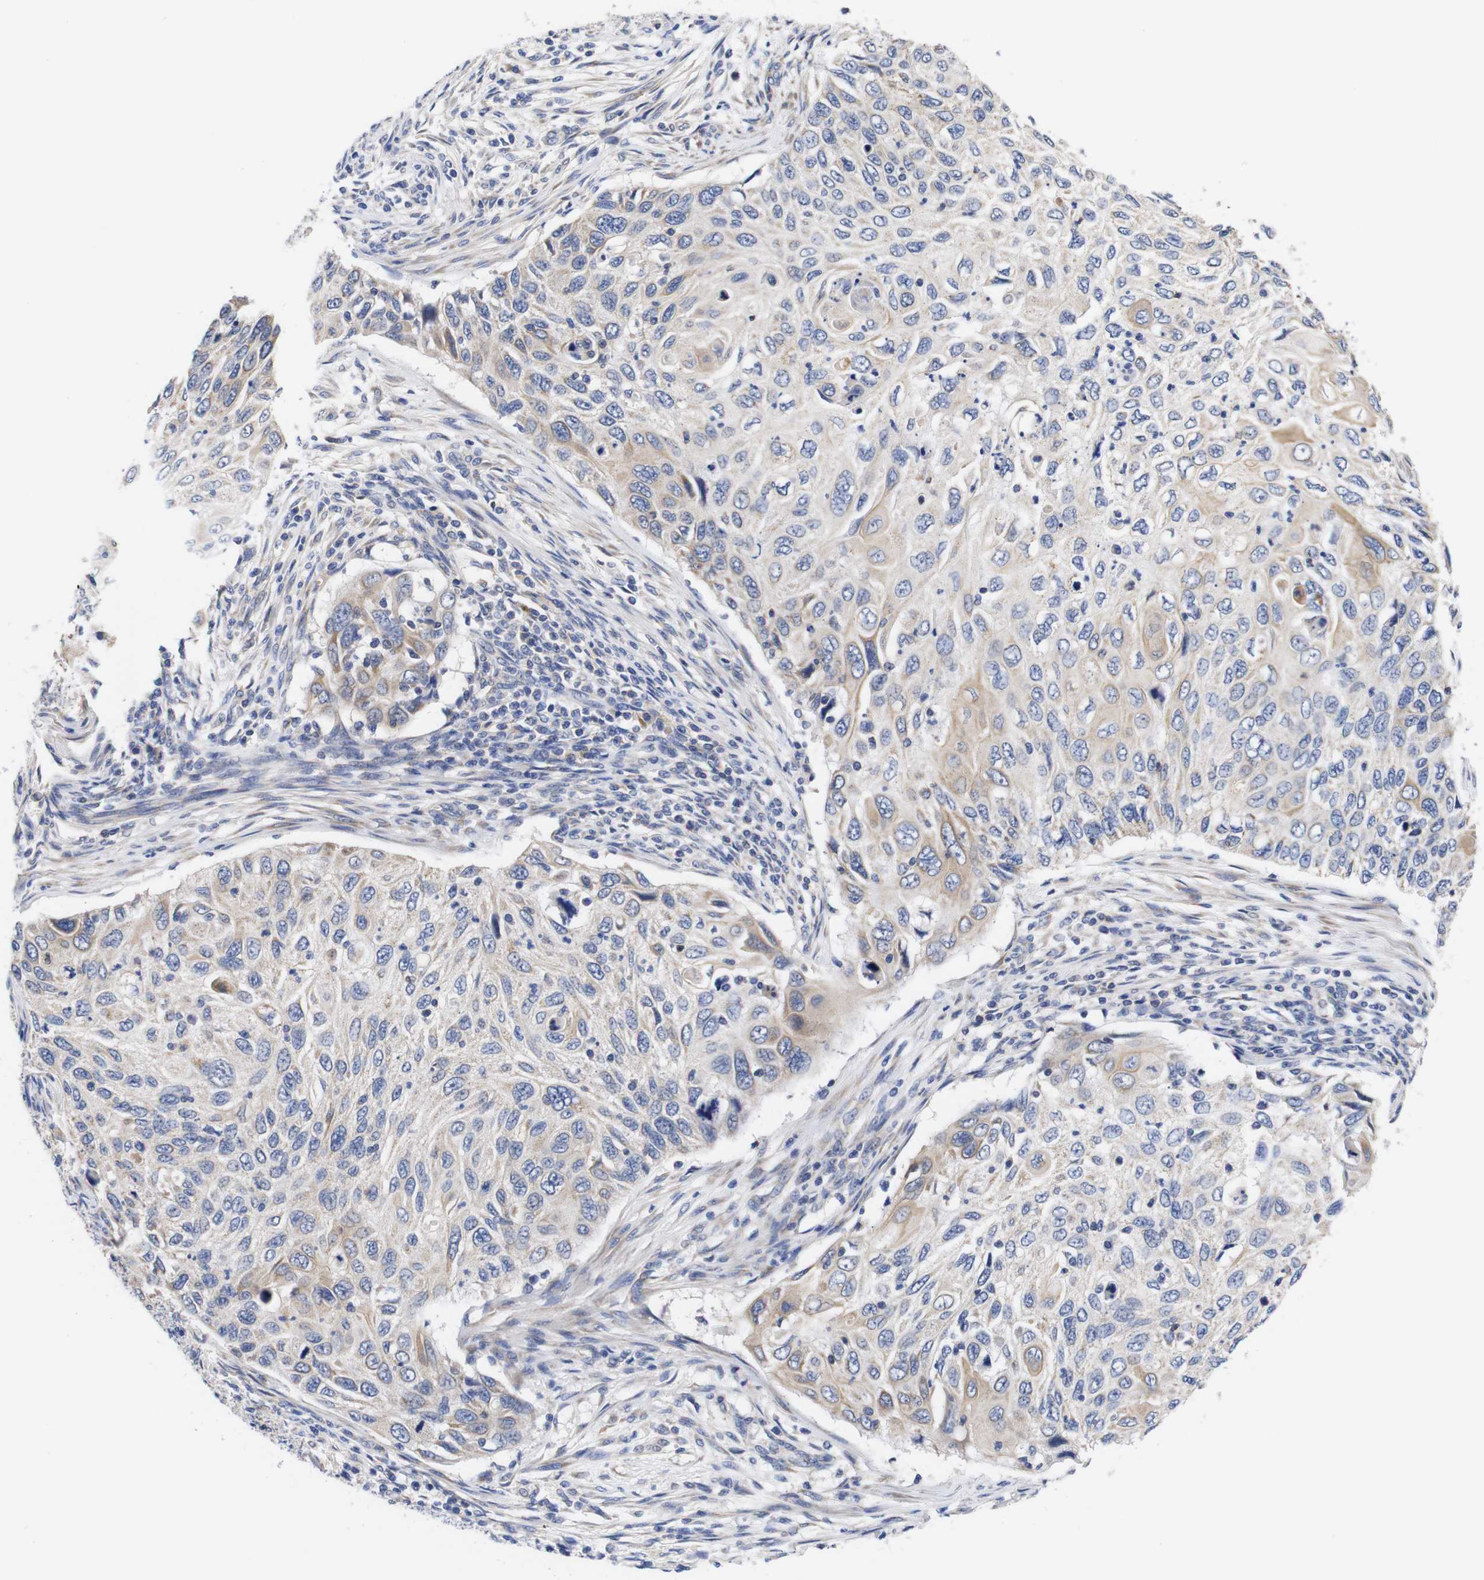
{"staining": {"intensity": "weak", "quantity": "25%-75%", "location": "cytoplasmic/membranous"}, "tissue": "cervical cancer", "cell_type": "Tumor cells", "image_type": "cancer", "snomed": [{"axis": "morphology", "description": "Squamous cell carcinoma, NOS"}, {"axis": "topography", "description": "Cervix"}], "caption": "The photomicrograph demonstrates staining of cervical cancer, revealing weak cytoplasmic/membranous protein expression (brown color) within tumor cells.", "gene": "OPN3", "patient": {"sex": "female", "age": 70}}